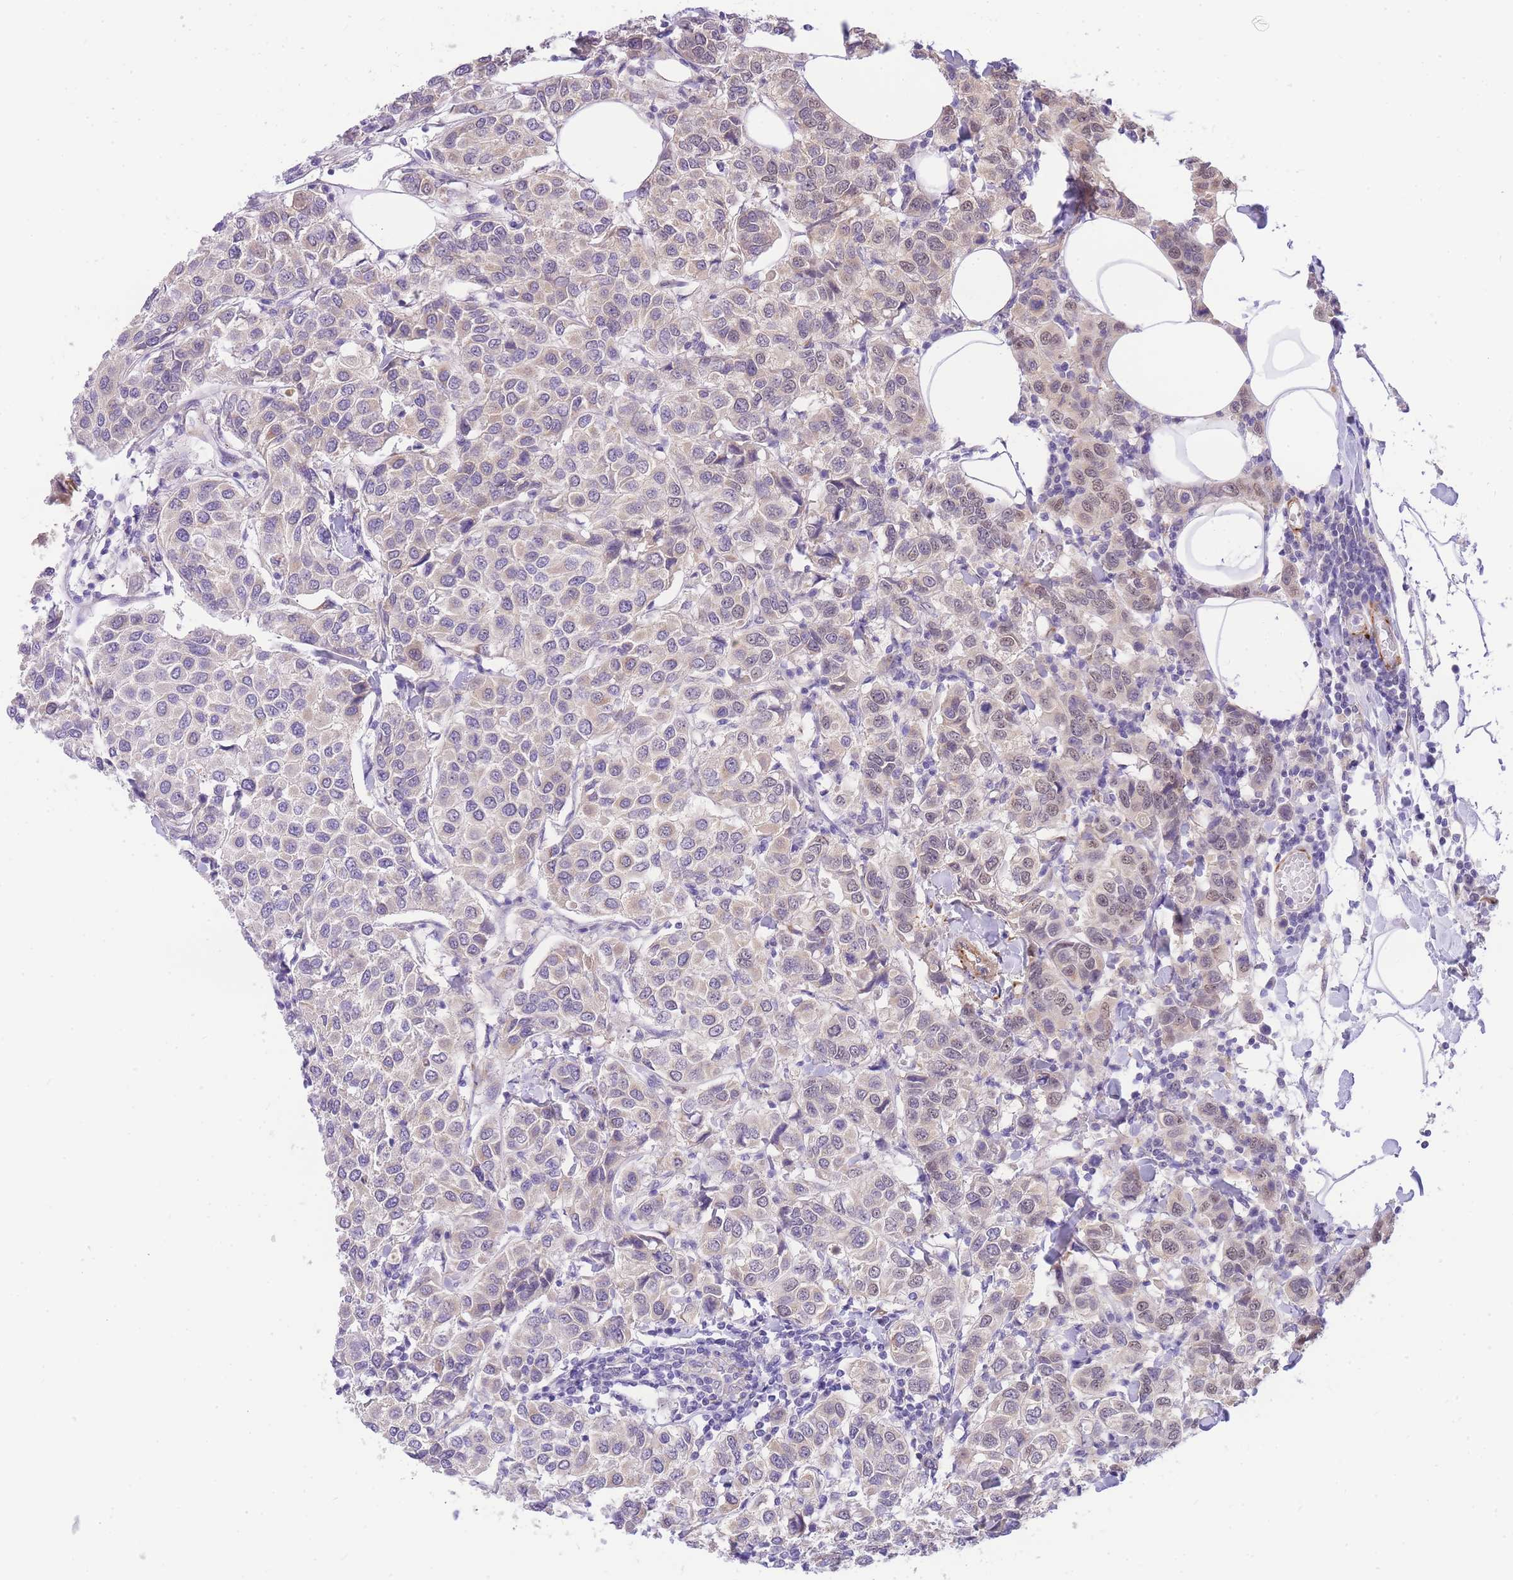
{"staining": {"intensity": "weak", "quantity": "<25%", "location": "nuclear"}, "tissue": "breast cancer", "cell_type": "Tumor cells", "image_type": "cancer", "snomed": [{"axis": "morphology", "description": "Duct carcinoma"}, {"axis": "topography", "description": "Breast"}], "caption": "Immunohistochemistry (IHC) image of neoplastic tissue: intraductal carcinoma (breast) stained with DAB (3,3'-diaminobenzidine) shows no significant protein expression in tumor cells. (DAB (3,3'-diaminobenzidine) immunohistochemistry (IHC) visualized using brightfield microscopy, high magnification).", "gene": "S100PBP", "patient": {"sex": "female", "age": 55}}